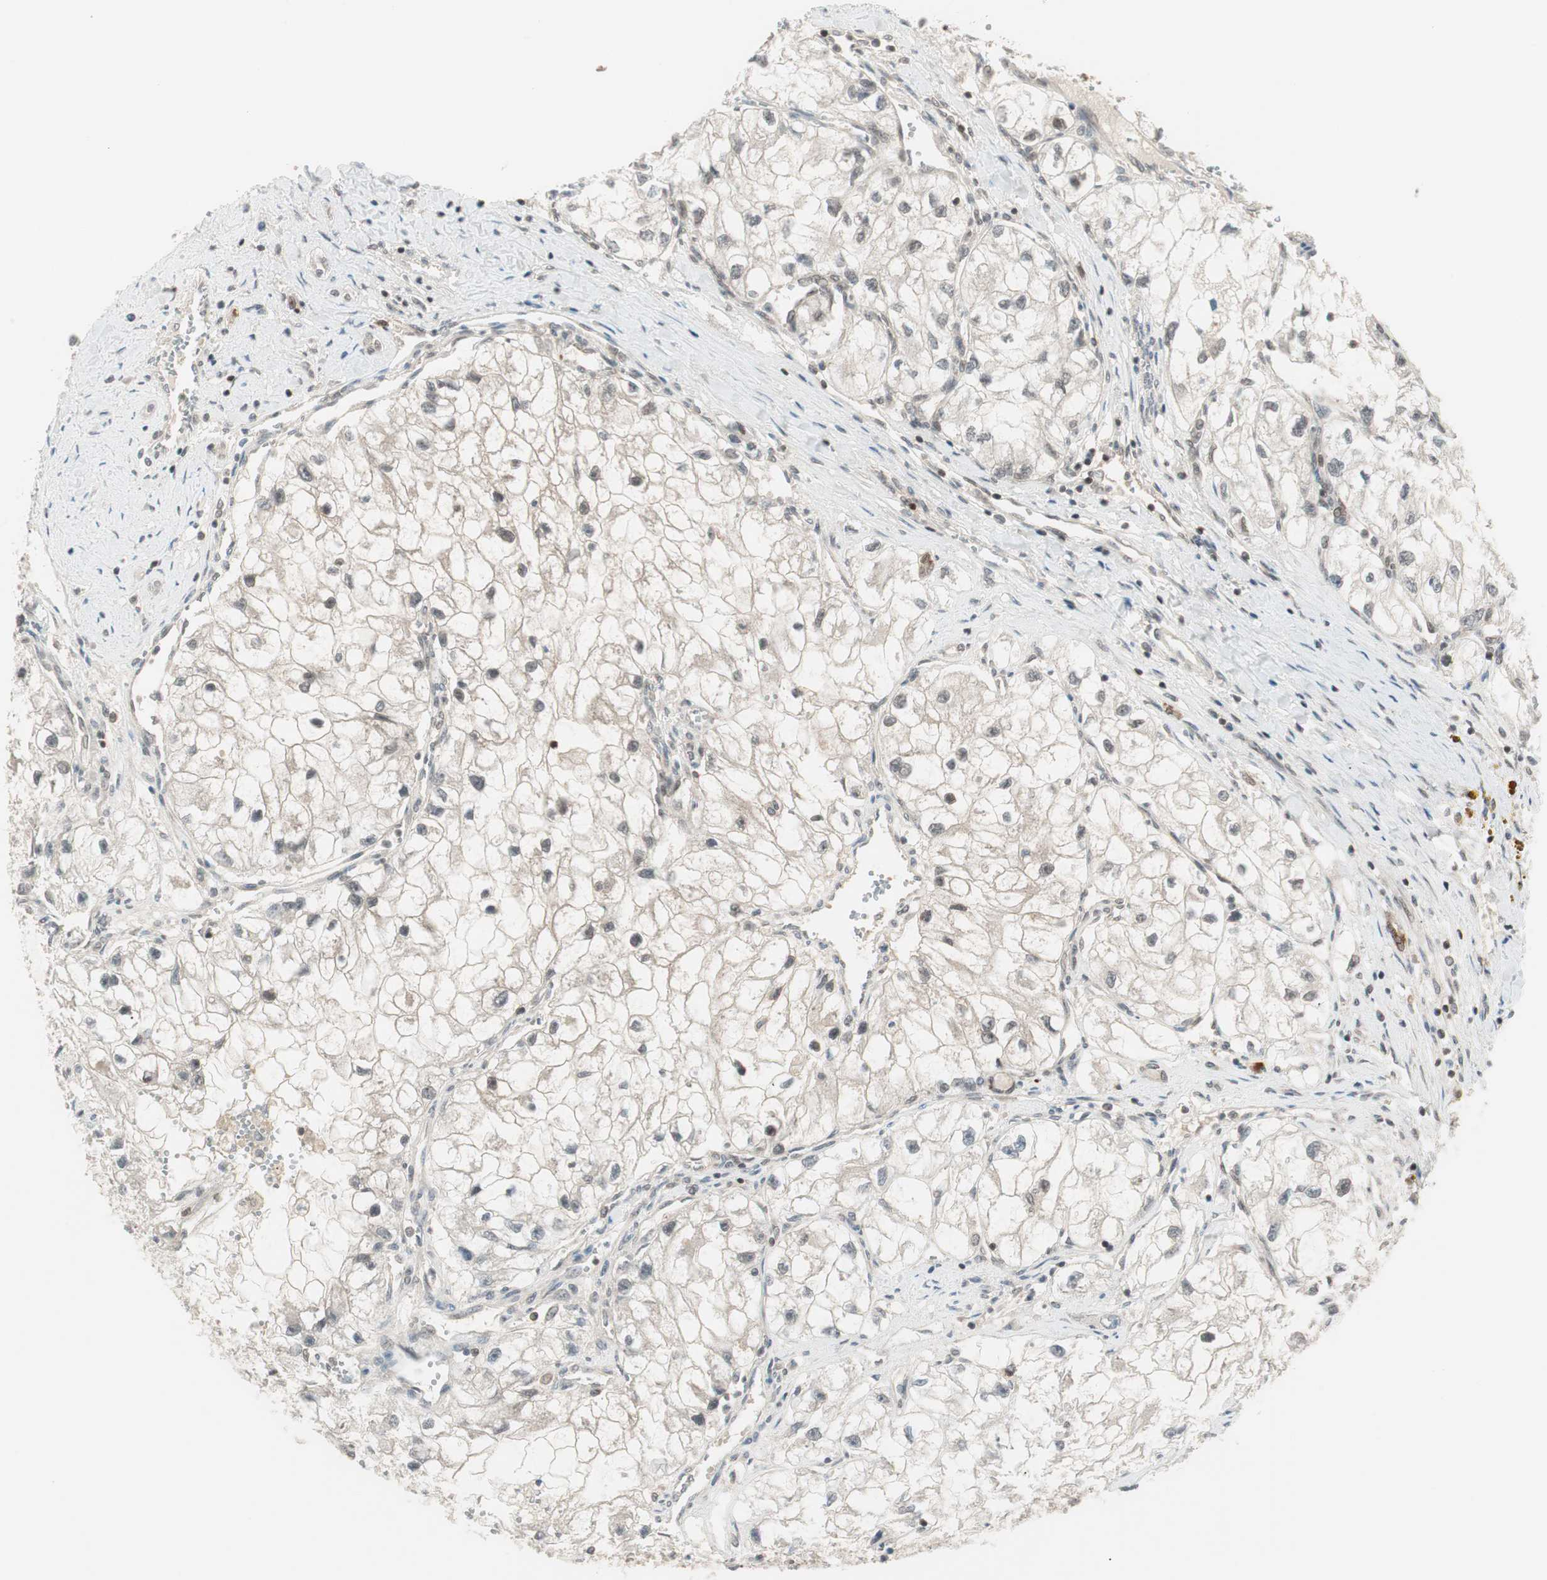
{"staining": {"intensity": "negative", "quantity": "none", "location": "none"}, "tissue": "renal cancer", "cell_type": "Tumor cells", "image_type": "cancer", "snomed": [{"axis": "morphology", "description": "Adenocarcinoma, NOS"}, {"axis": "topography", "description": "Kidney"}], "caption": "Human renal adenocarcinoma stained for a protein using IHC shows no staining in tumor cells.", "gene": "UBE2I", "patient": {"sex": "female", "age": 70}}